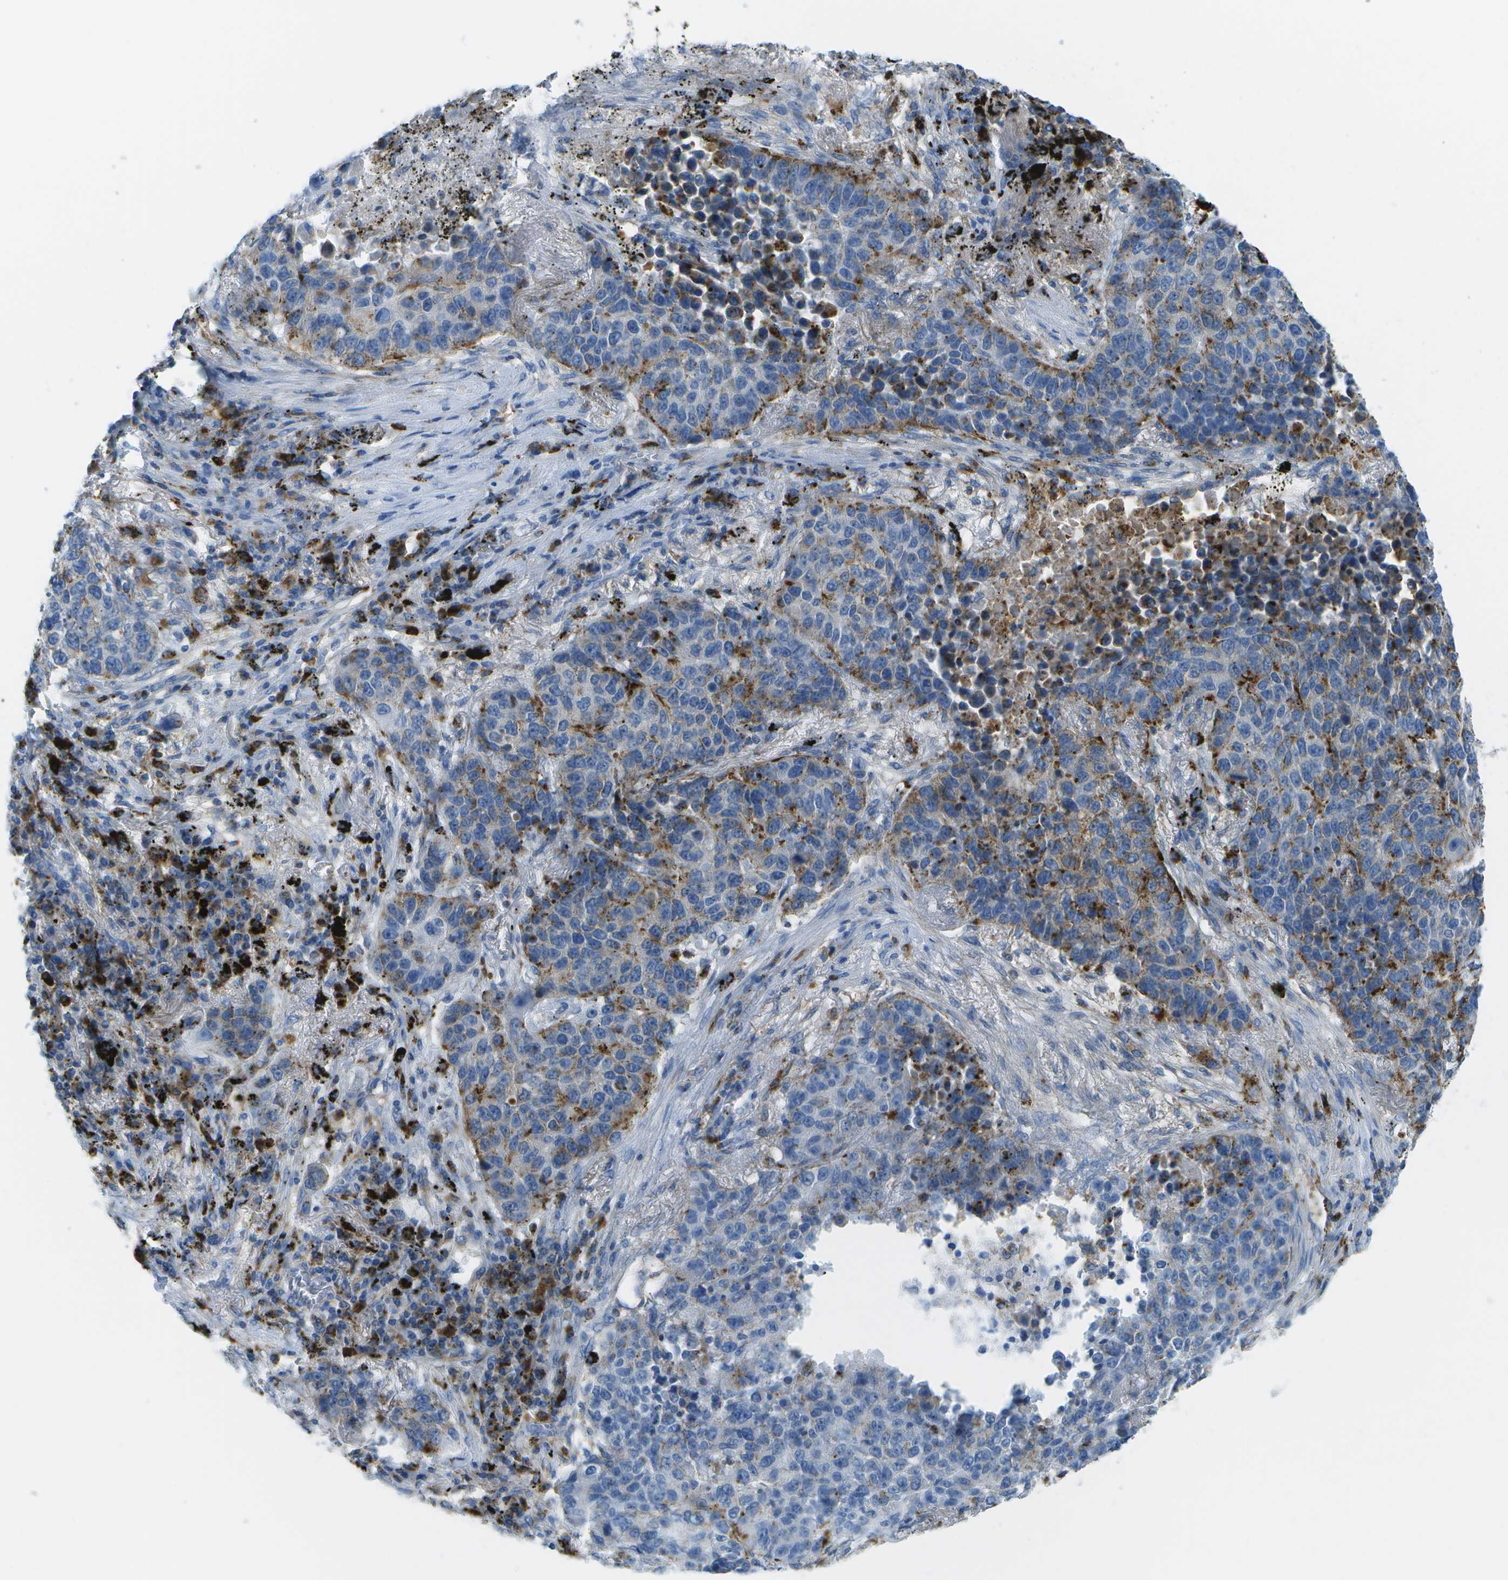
{"staining": {"intensity": "moderate", "quantity": "<25%", "location": "cytoplasmic/membranous"}, "tissue": "lung cancer", "cell_type": "Tumor cells", "image_type": "cancer", "snomed": [{"axis": "morphology", "description": "Squamous cell carcinoma, NOS"}, {"axis": "topography", "description": "Lung"}], "caption": "Lung cancer (squamous cell carcinoma) stained with a protein marker displays moderate staining in tumor cells.", "gene": "PRCP", "patient": {"sex": "male", "age": 57}}